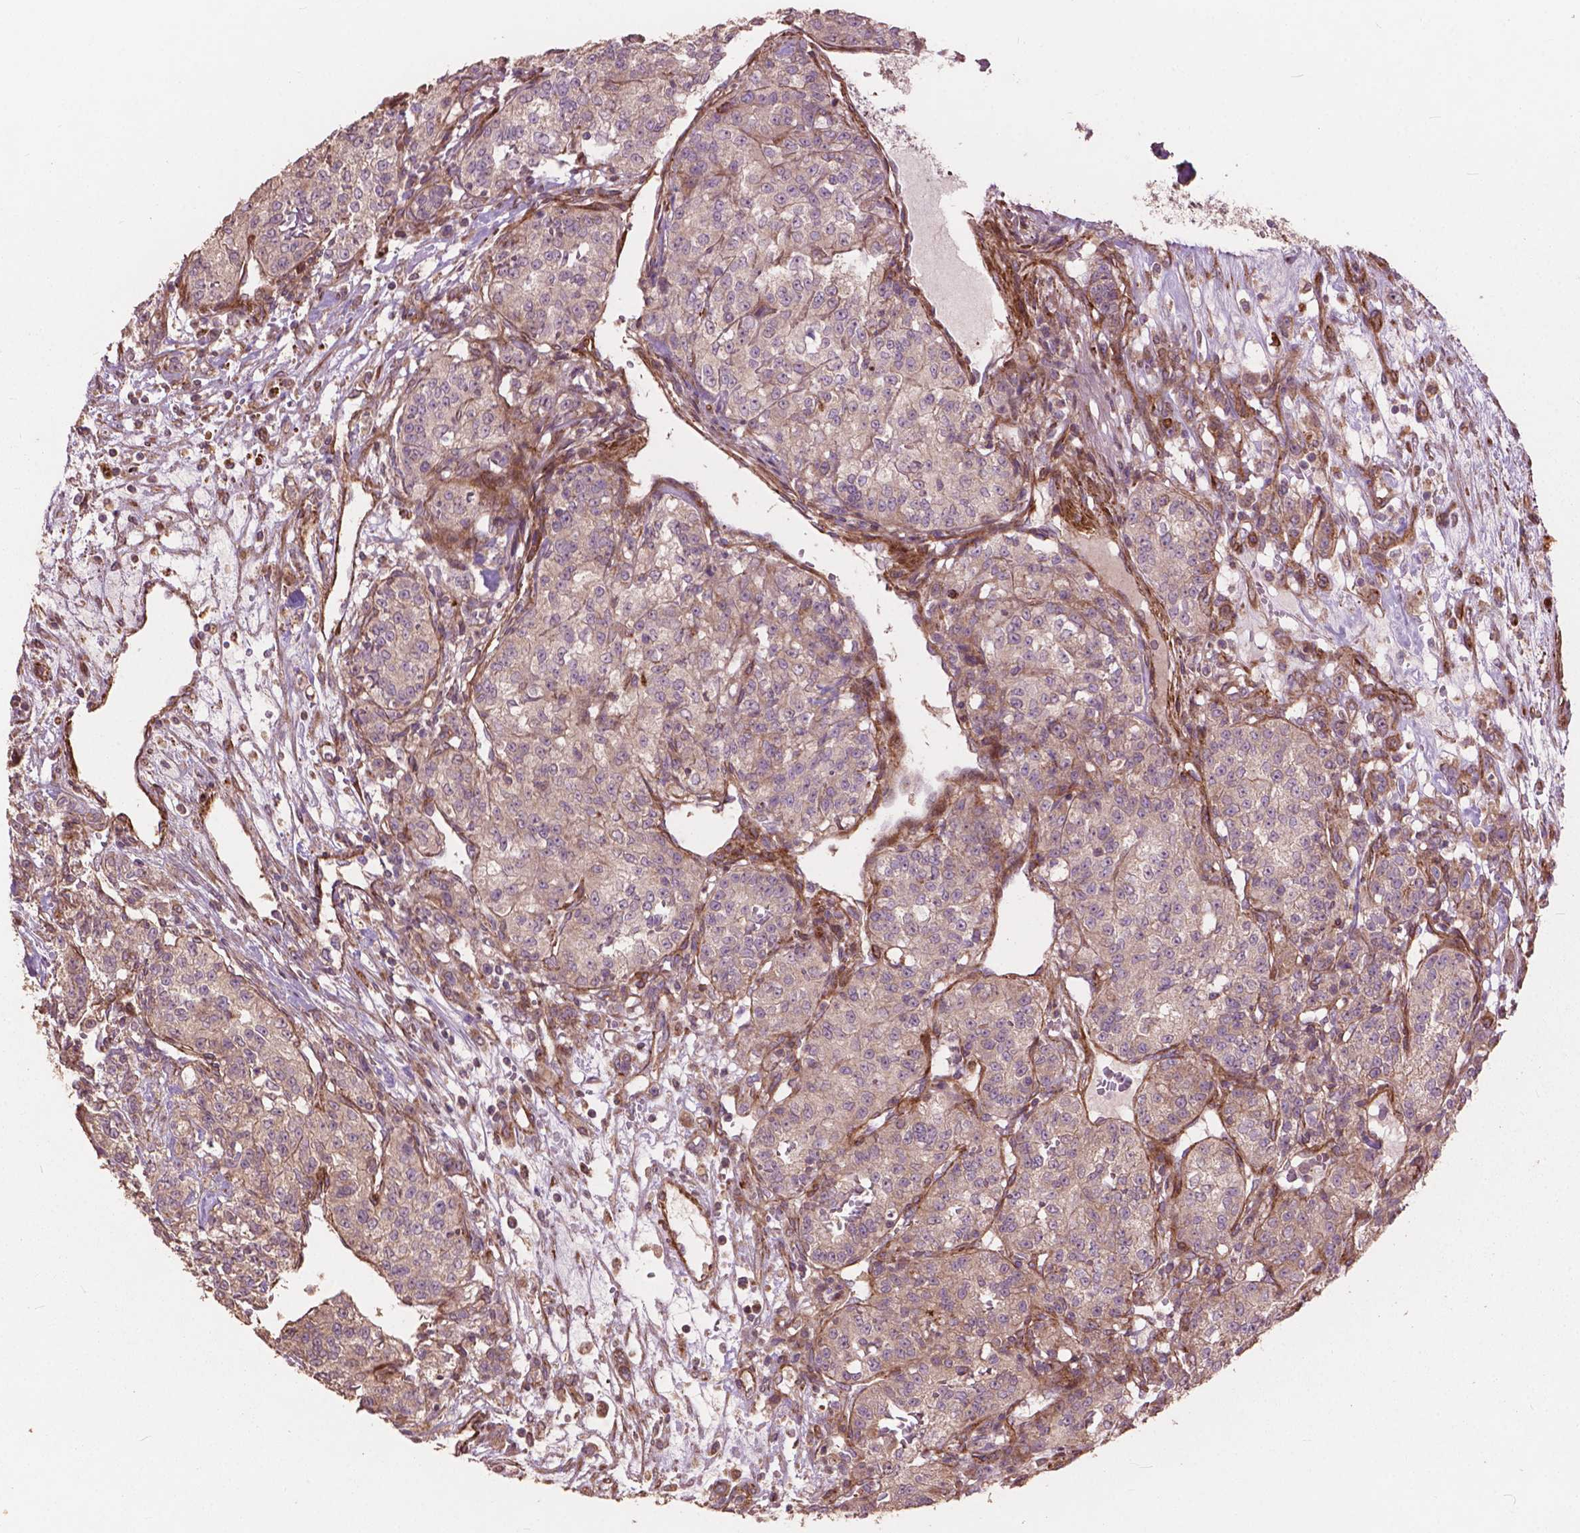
{"staining": {"intensity": "negative", "quantity": "none", "location": "none"}, "tissue": "renal cancer", "cell_type": "Tumor cells", "image_type": "cancer", "snomed": [{"axis": "morphology", "description": "Adenocarcinoma, NOS"}, {"axis": "topography", "description": "Kidney"}], "caption": "DAB (3,3'-diaminobenzidine) immunohistochemical staining of human renal cancer demonstrates no significant expression in tumor cells.", "gene": "FNIP1", "patient": {"sex": "female", "age": 63}}